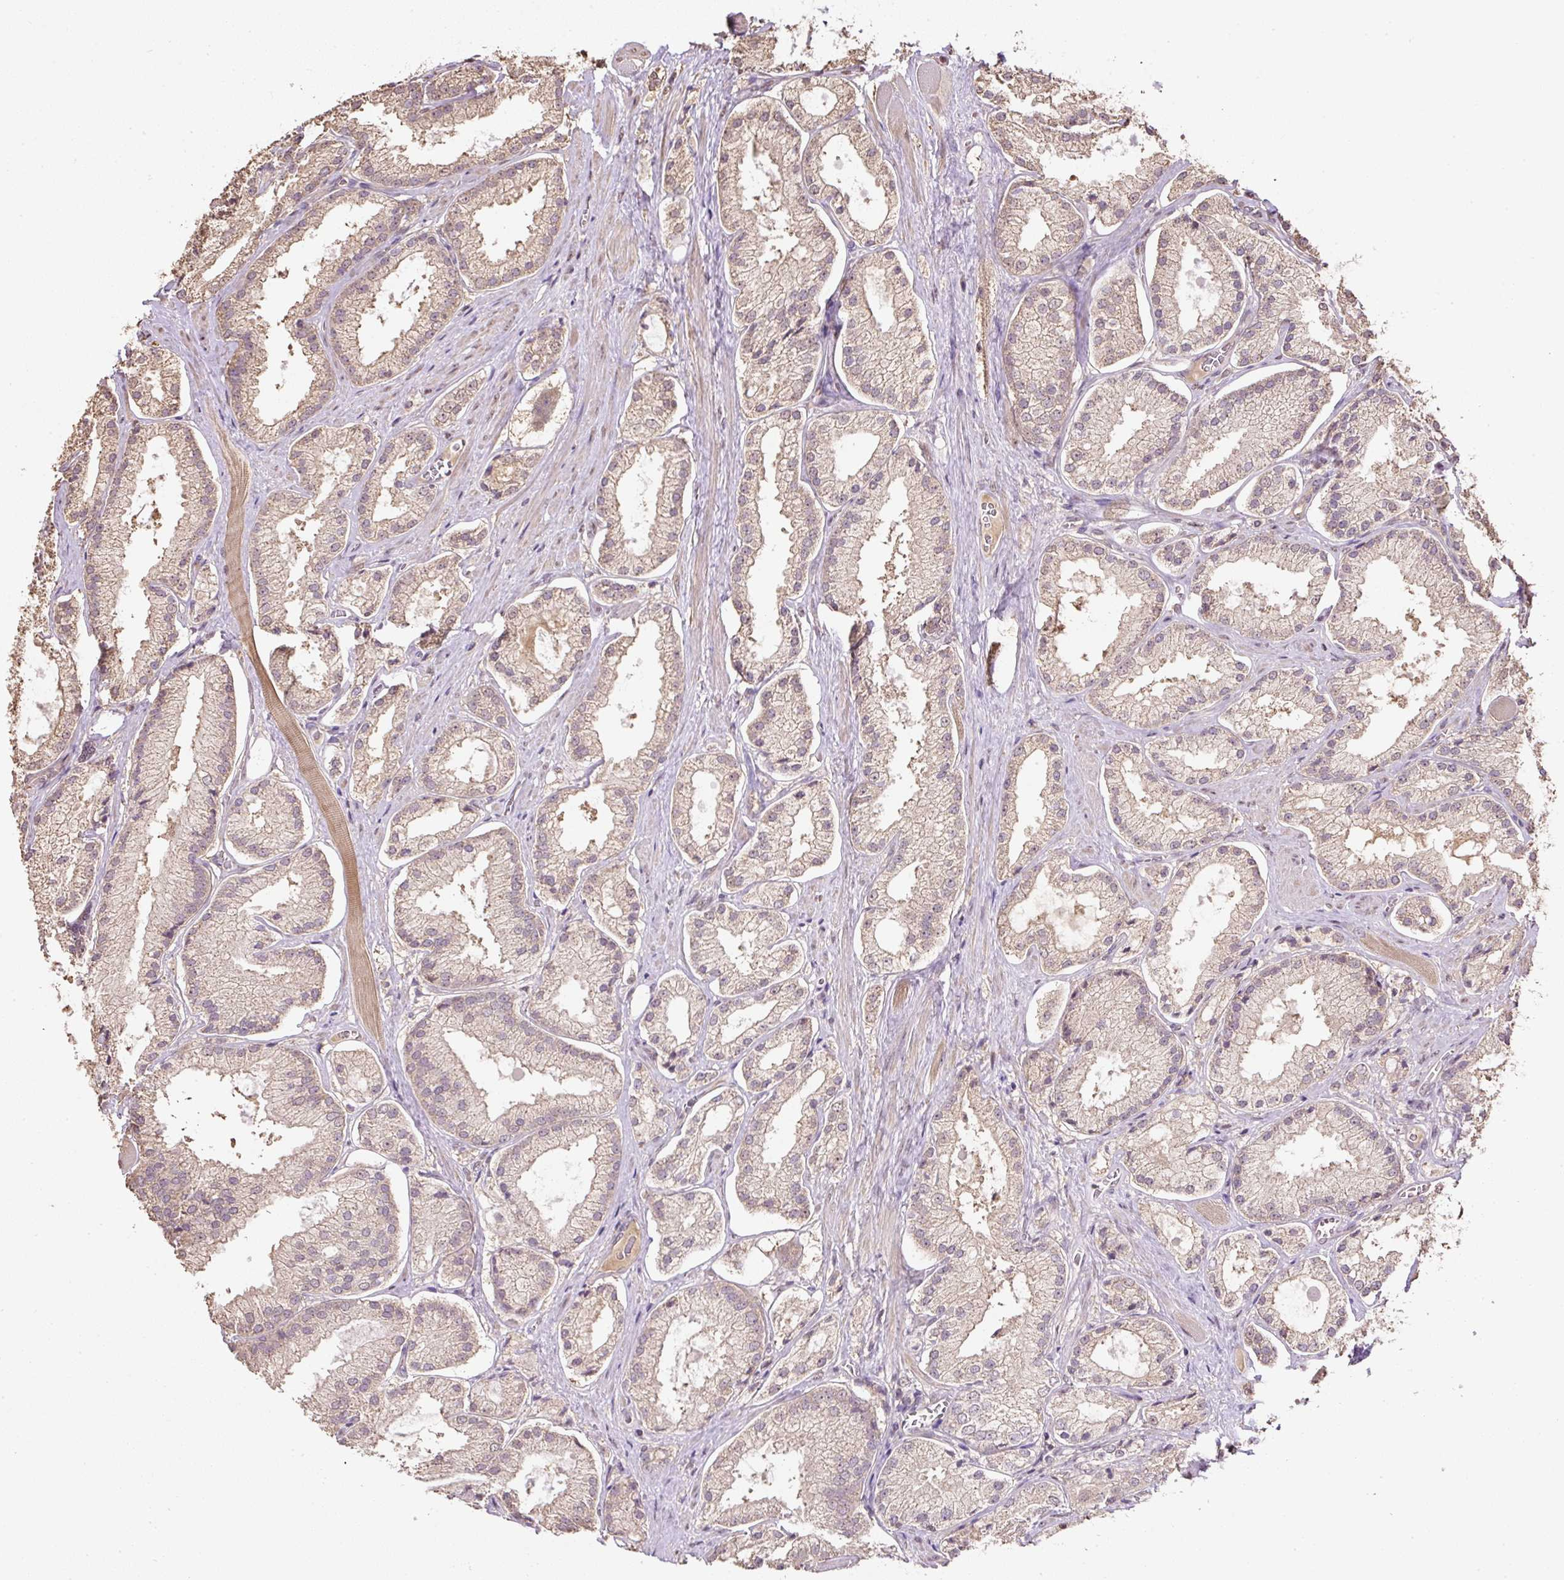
{"staining": {"intensity": "weak", "quantity": ">75%", "location": "cytoplasmic/membranous,nuclear"}, "tissue": "prostate cancer", "cell_type": "Tumor cells", "image_type": "cancer", "snomed": [{"axis": "morphology", "description": "Adenocarcinoma, High grade"}, {"axis": "topography", "description": "Prostate"}], "caption": "IHC (DAB (3,3'-diaminobenzidine)) staining of human prostate cancer (adenocarcinoma (high-grade)) reveals weak cytoplasmic/membranous and nuclear protein staining in approximately >75% of tumor cells. The protein is shown in brown color, while the nuclei are stained blue.", "gene": "TMEM170B", "patient": {"sex": "male", "age": 68}}